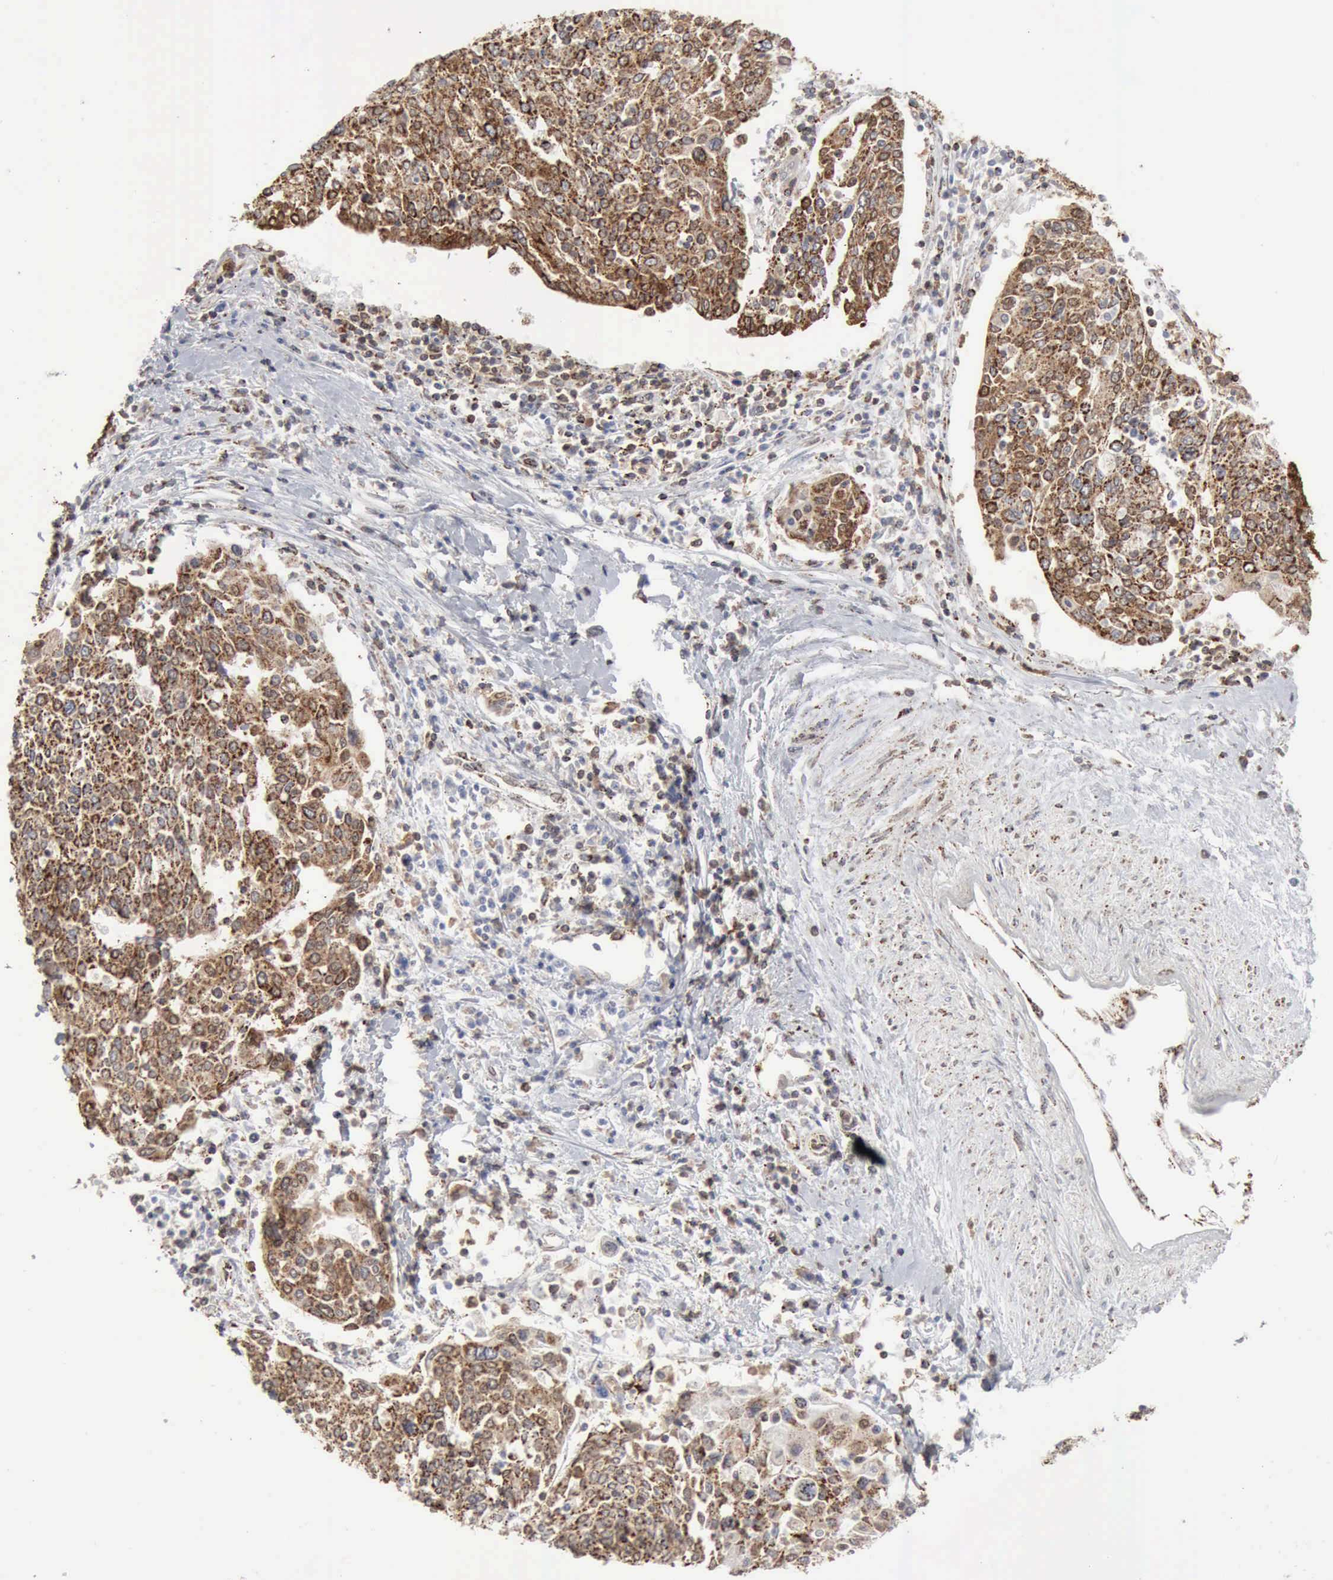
{"staining": {"intensity": "moderate", "quantity": ">75%", "location": "cytoplasmic/membranous"}, "tissue": "cervical cancer", "cell_type": "Tumor cells", "image_type": "cancer", "snomed": [{"axis": "morphology", "description": "Squamous cell carcinoma, NOS"}, {"axis": "topography", "description": "Cervix"}], "caption": "Immunohistochemical staining of human cervical cancer (squamous cell carcinoma) shows moderate cytoplasmic/membranous protein positivity in about >75% of tumor cells. (DAB IHC, brown staining for protein, blue staining for nuclei).", "gene": "ACO2", "patient": {"sex": "female", "age": 40}}